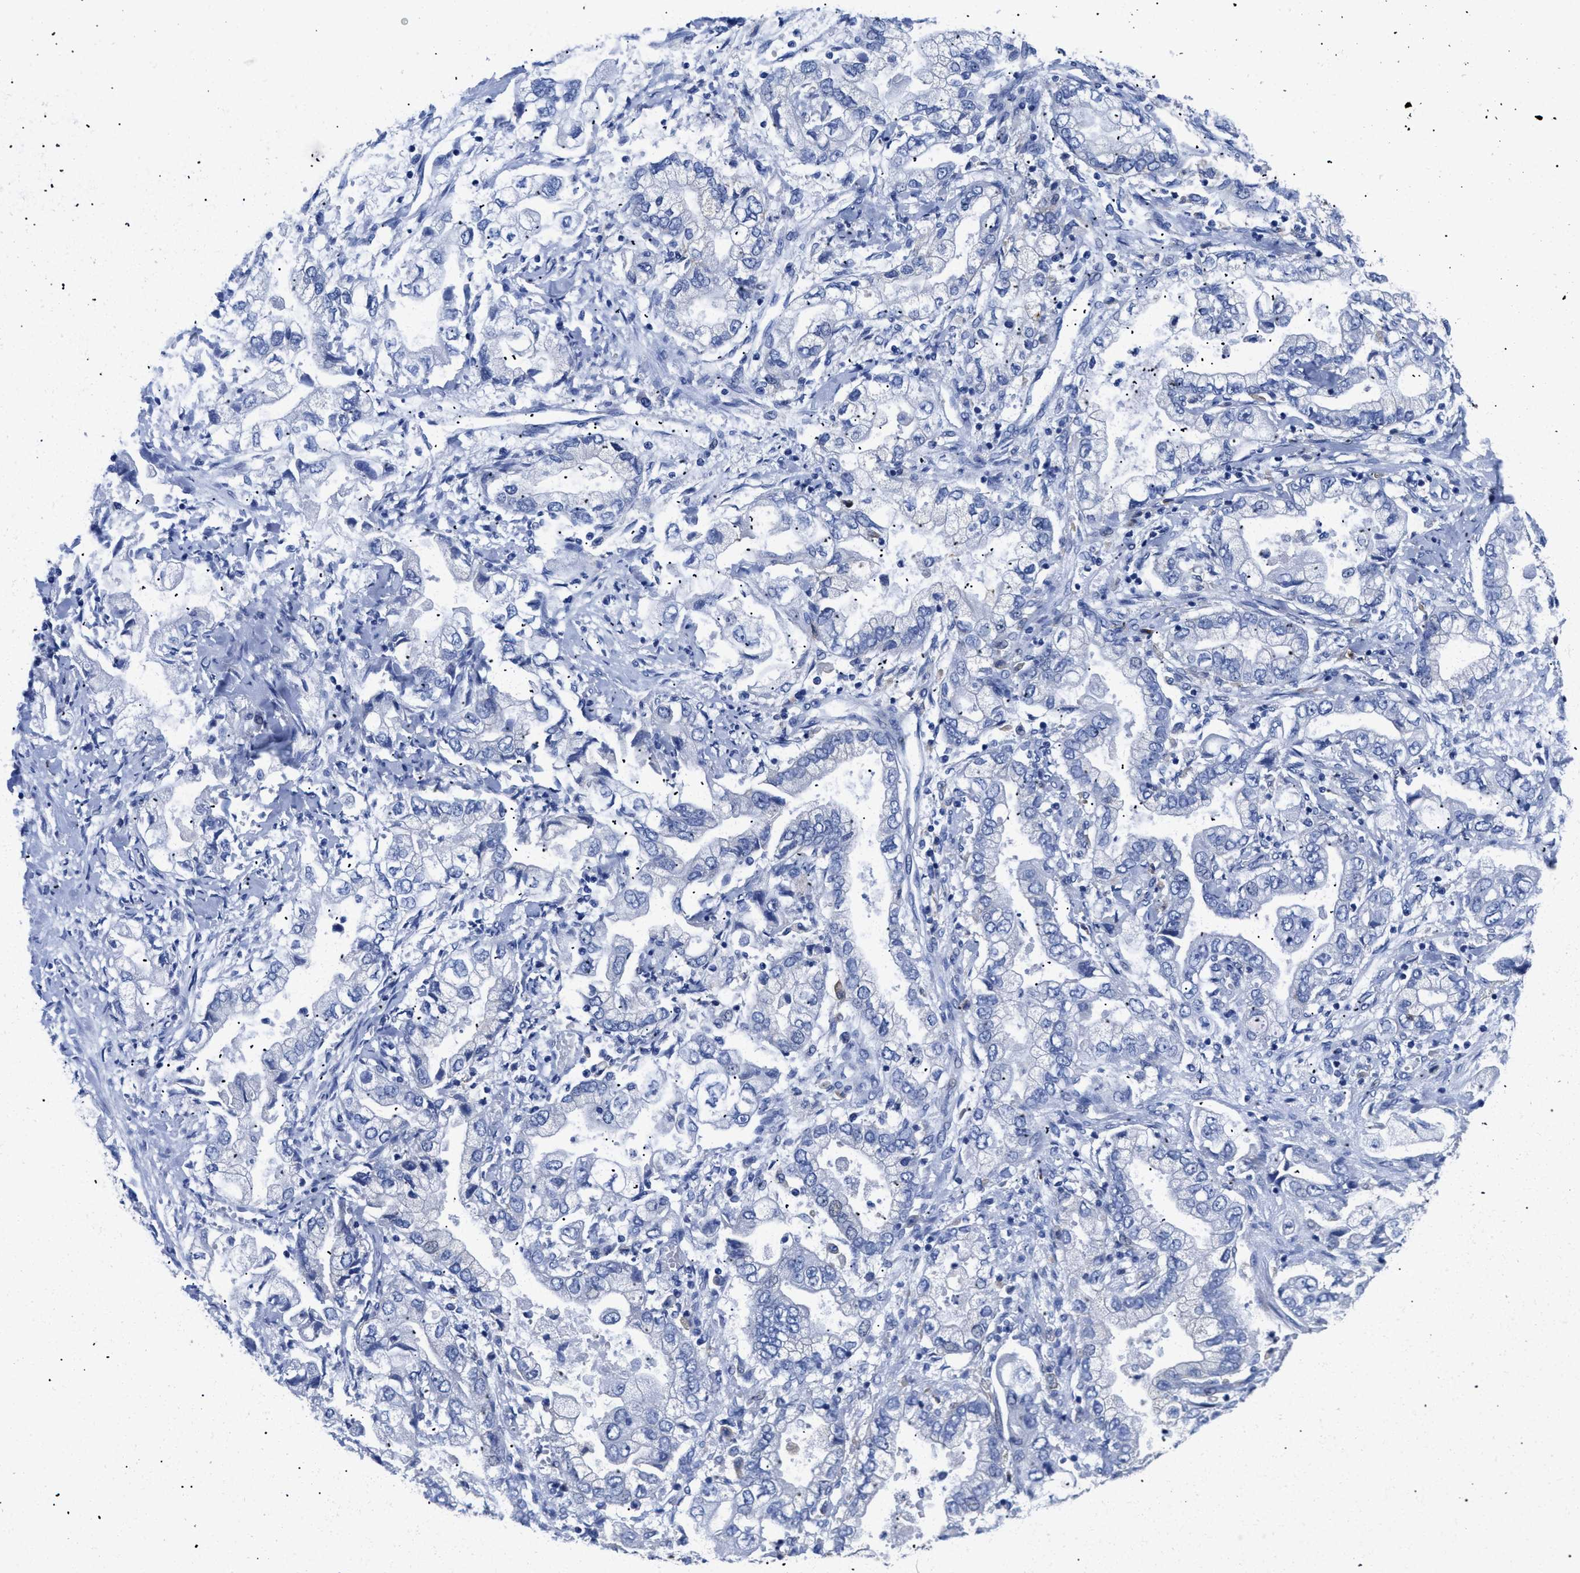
{"staining": {"intensity": "negative", "quantity": "none", "location": "none"}, "tissue": "stomach cancer", "cell_type": "Tumor cells", "image_type": "cancer", "snomed": [{"axis": "morphology", "description": "Normal tissue, NOS"}, {"axis": "morphology", "description": "Adenocarcinoma, NOS"}, {"axis": "topography", "description": "Stomach"}], "caption": "Tumor cells are negative for brown protein staining in stomach cancer.", "gene": "HLA-DPA1", "patient": {"sex": "male", "age": 62}}